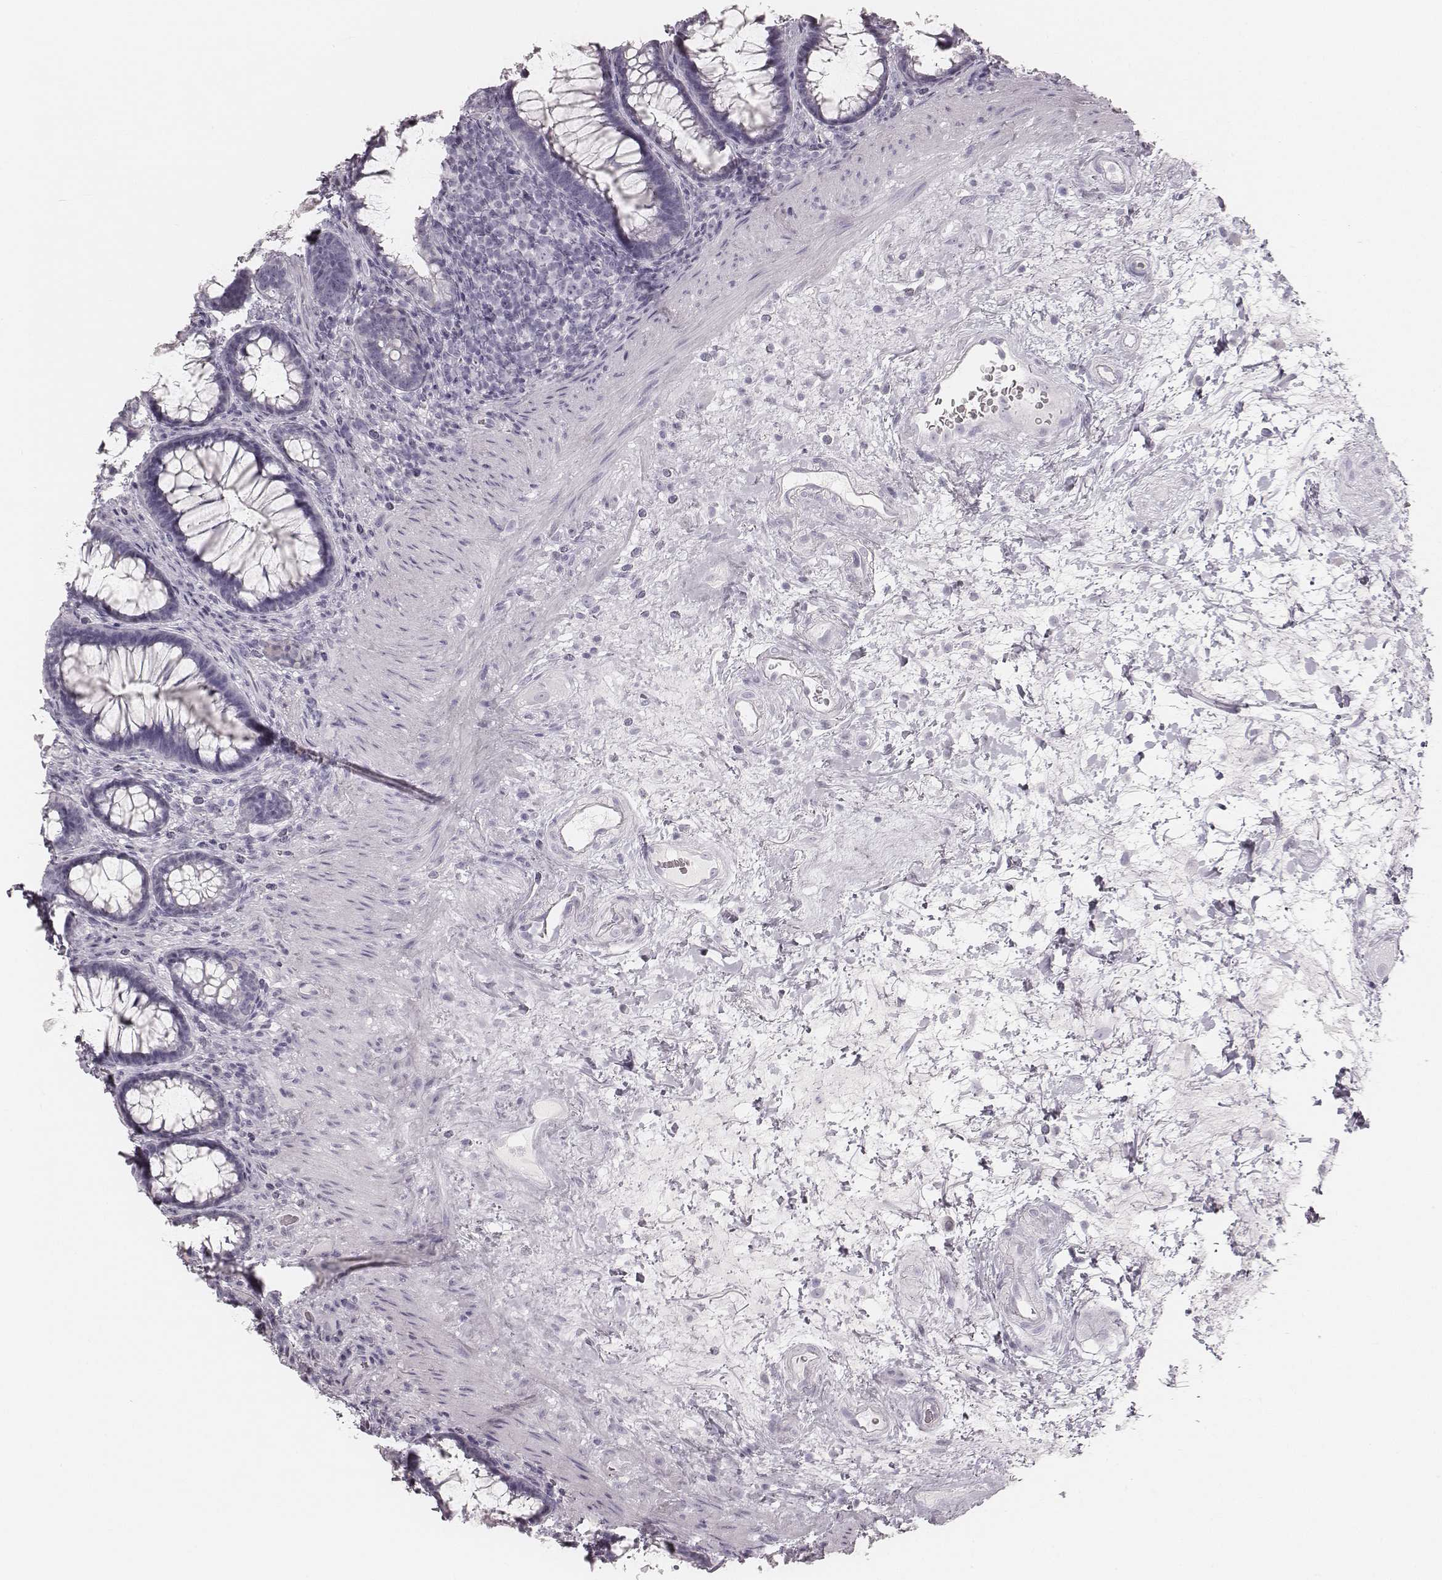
{"staining": {"intensity": "negative", "quantity": "none", "location": "none"}, "tissue": "rectum", "cell_type": "Glandular cells", "image_type": "normal", "snomed": [{"axis": "morphology", "description": "Normal tissue, NOS"}, {"axis": "topography", "description": "Rectum"}], "caption": "High power microscopy micrograph of an IHC histopathology image of unremarkable rectum, revealing no significant positivity in glandular cells. (DAB immunohistochemistry (IHC) with hematoxylin counter stain).", "gene": "KRT34", "patient": {"sex": "male", "age": 72}}